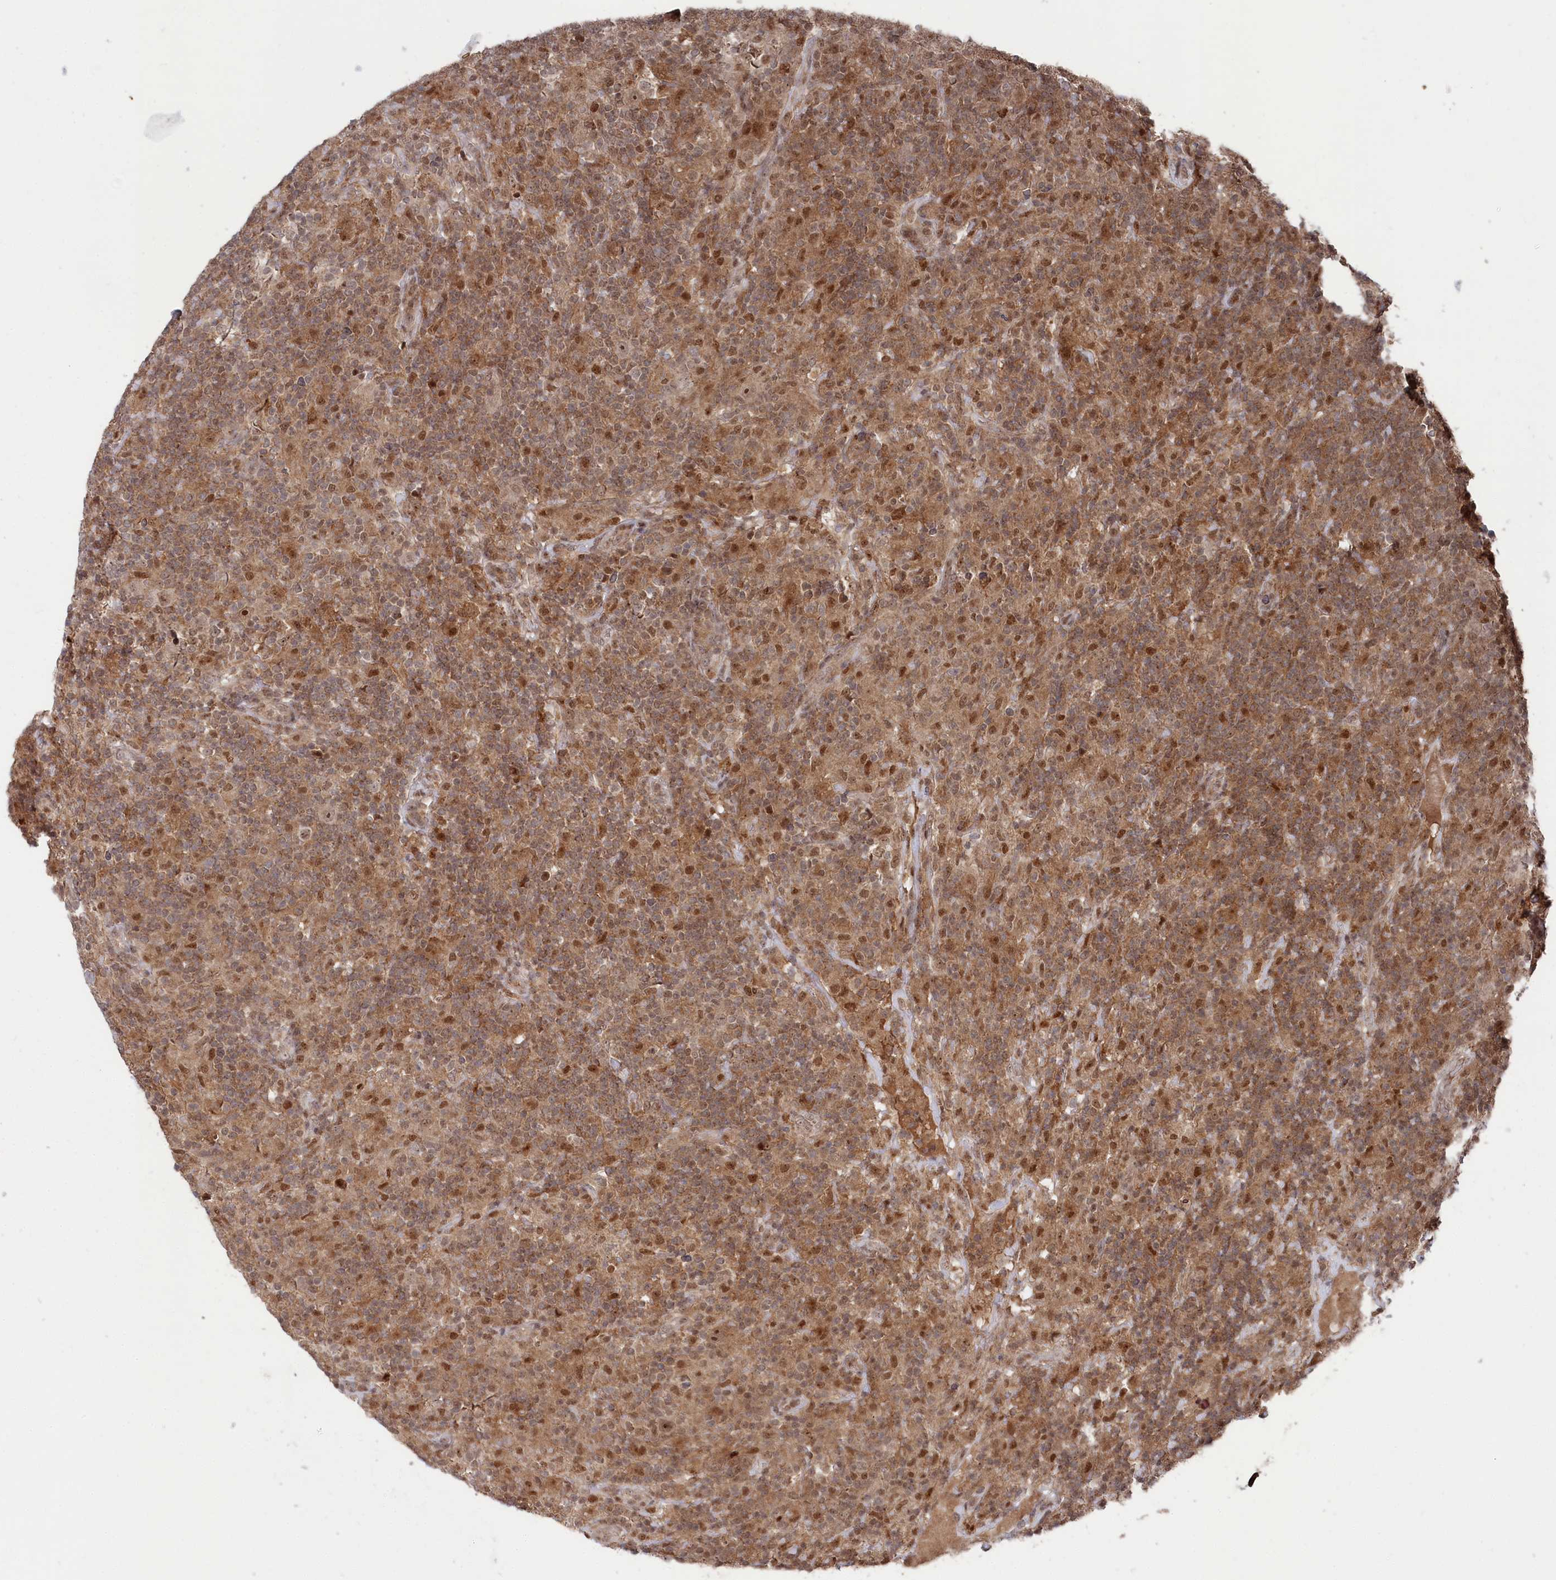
{"staining": {"intensity": "moderate", "quantity": ">75%", "location": "nuclear"}, "tissue": "lymphoma", "cell_type": "Tumor cells", "image_type": "cancer", "snomed": [{"axis": "morphology", "description": "Hodgkin's disease, NOS"}, {"axis": "topography", "description": "Lymph node"}], "caption": "This photomicrograph displays immunohistochemistry staining of human Hodgkin's disease, with medium moderate nuclear positivity in about >75% of tumor cells.", "gene": "BORCS7", "patient": {"sex": "male", "age": 70}}